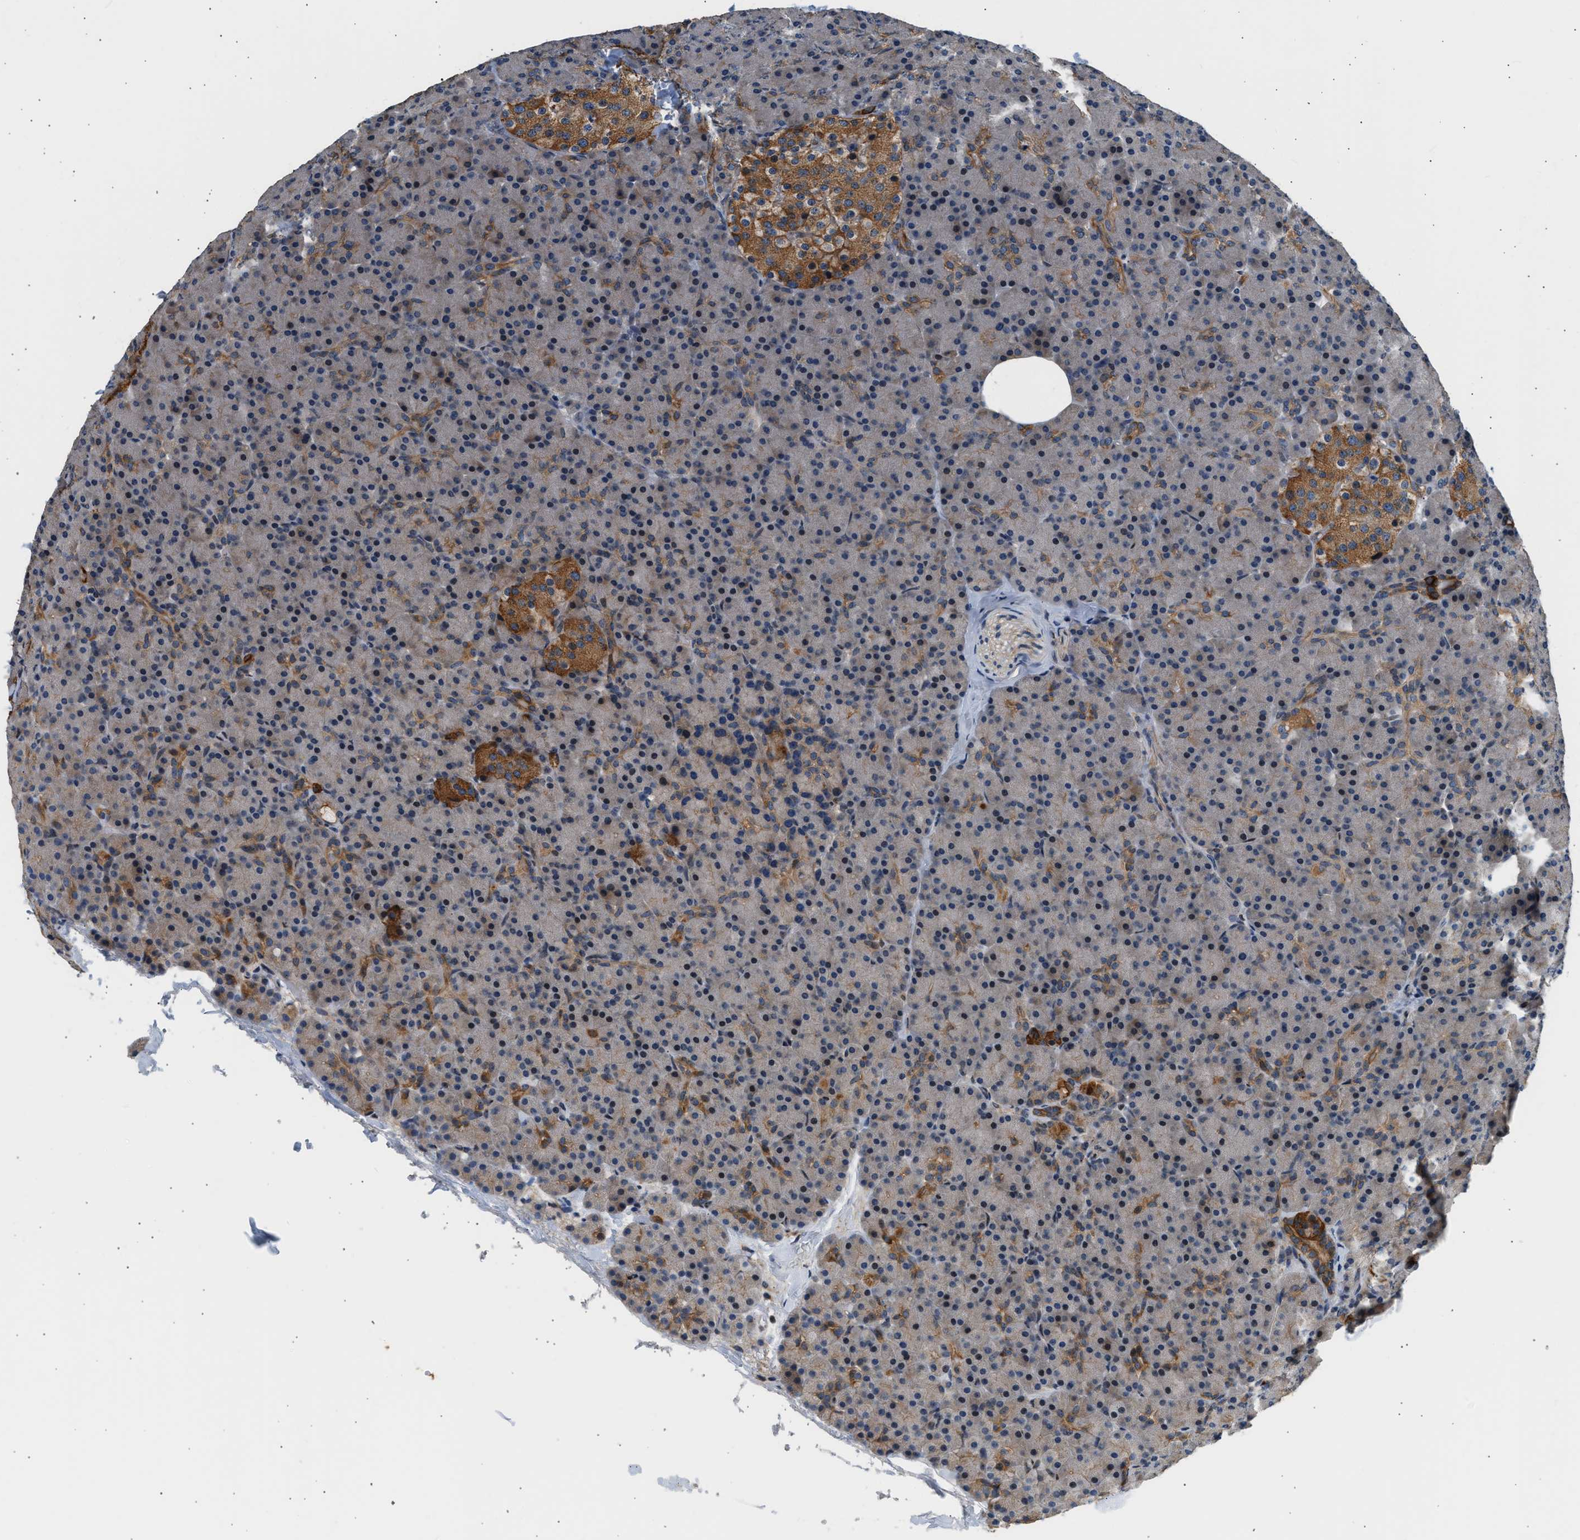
{"staining": {"intensity": "strong", "quantity": "<25%", "location": "cytoplasmic/membranous"}, "tissue": "pancreas", "cell_type": "Exocrine glandular cells", "image_type": "normal", "snomed": [{"axis": "morphology", "description": "Normal tissue, NOS"}, {"axis": "topography", "description": "Pancreas"}], "caption": "Exocrine glandular cells show medium levels of strong cytoplasmic/membranous expression in about <25% of cells in normal human pancreas.", "gene": "WDR31", "patient": {"sex": "female", "age": 43}}